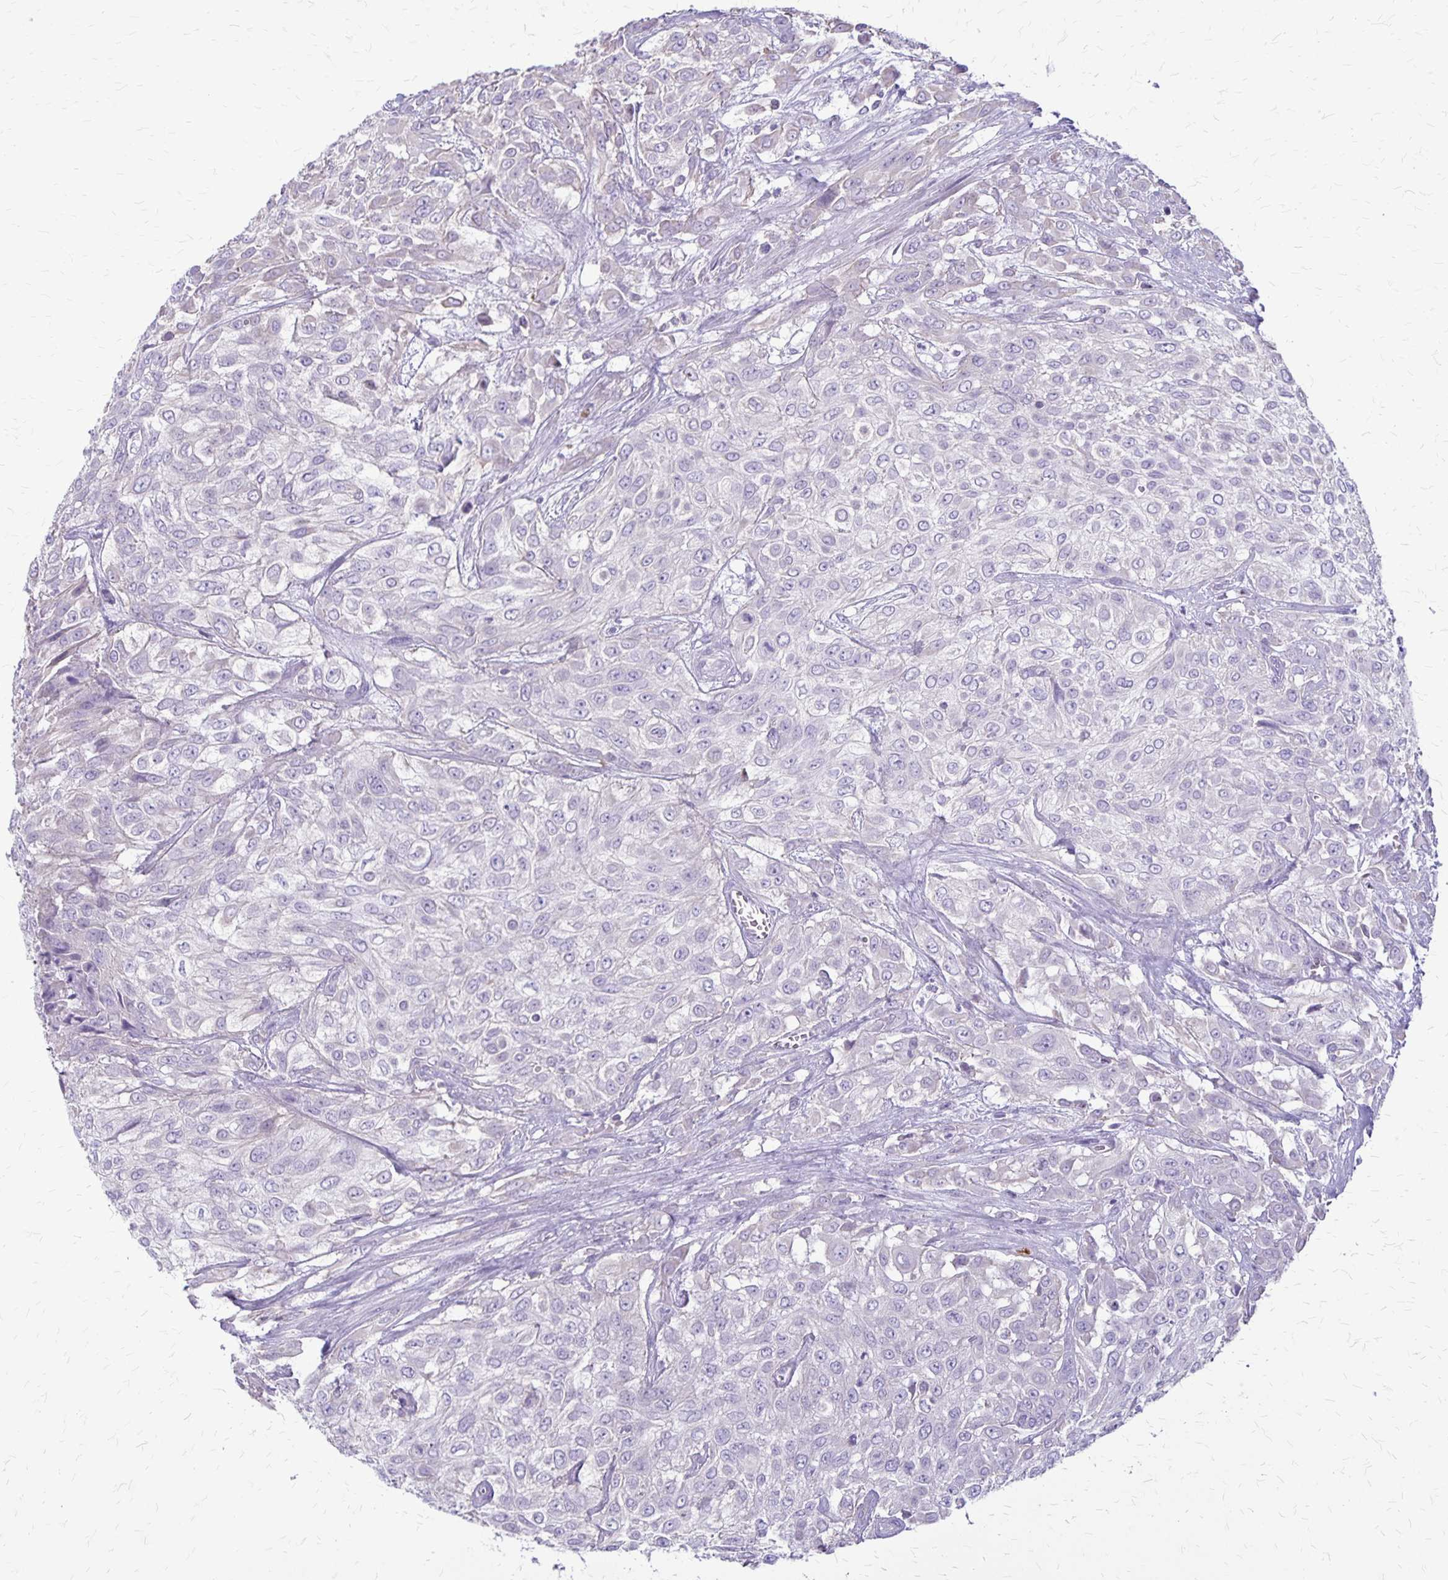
{"staining": {"intensity": "negative", "quantity": "none", "location": "none"}, "tissue": "urothelial cancer", "cell_type": "Tumor cells", "image_type": "cancer", "snomed": [{"axis": "morphology", "description": "Urothelial carcinoma, High grade"}, {"axis": "topography", "description": "Urinary bladder"}], "caption": "Immunohistochemical staining of human high-grade urothelial carcinoma displays no significant expression in tumor cells.", "gene": "GP9", "patient": {"sex": "male", "age": 57}}